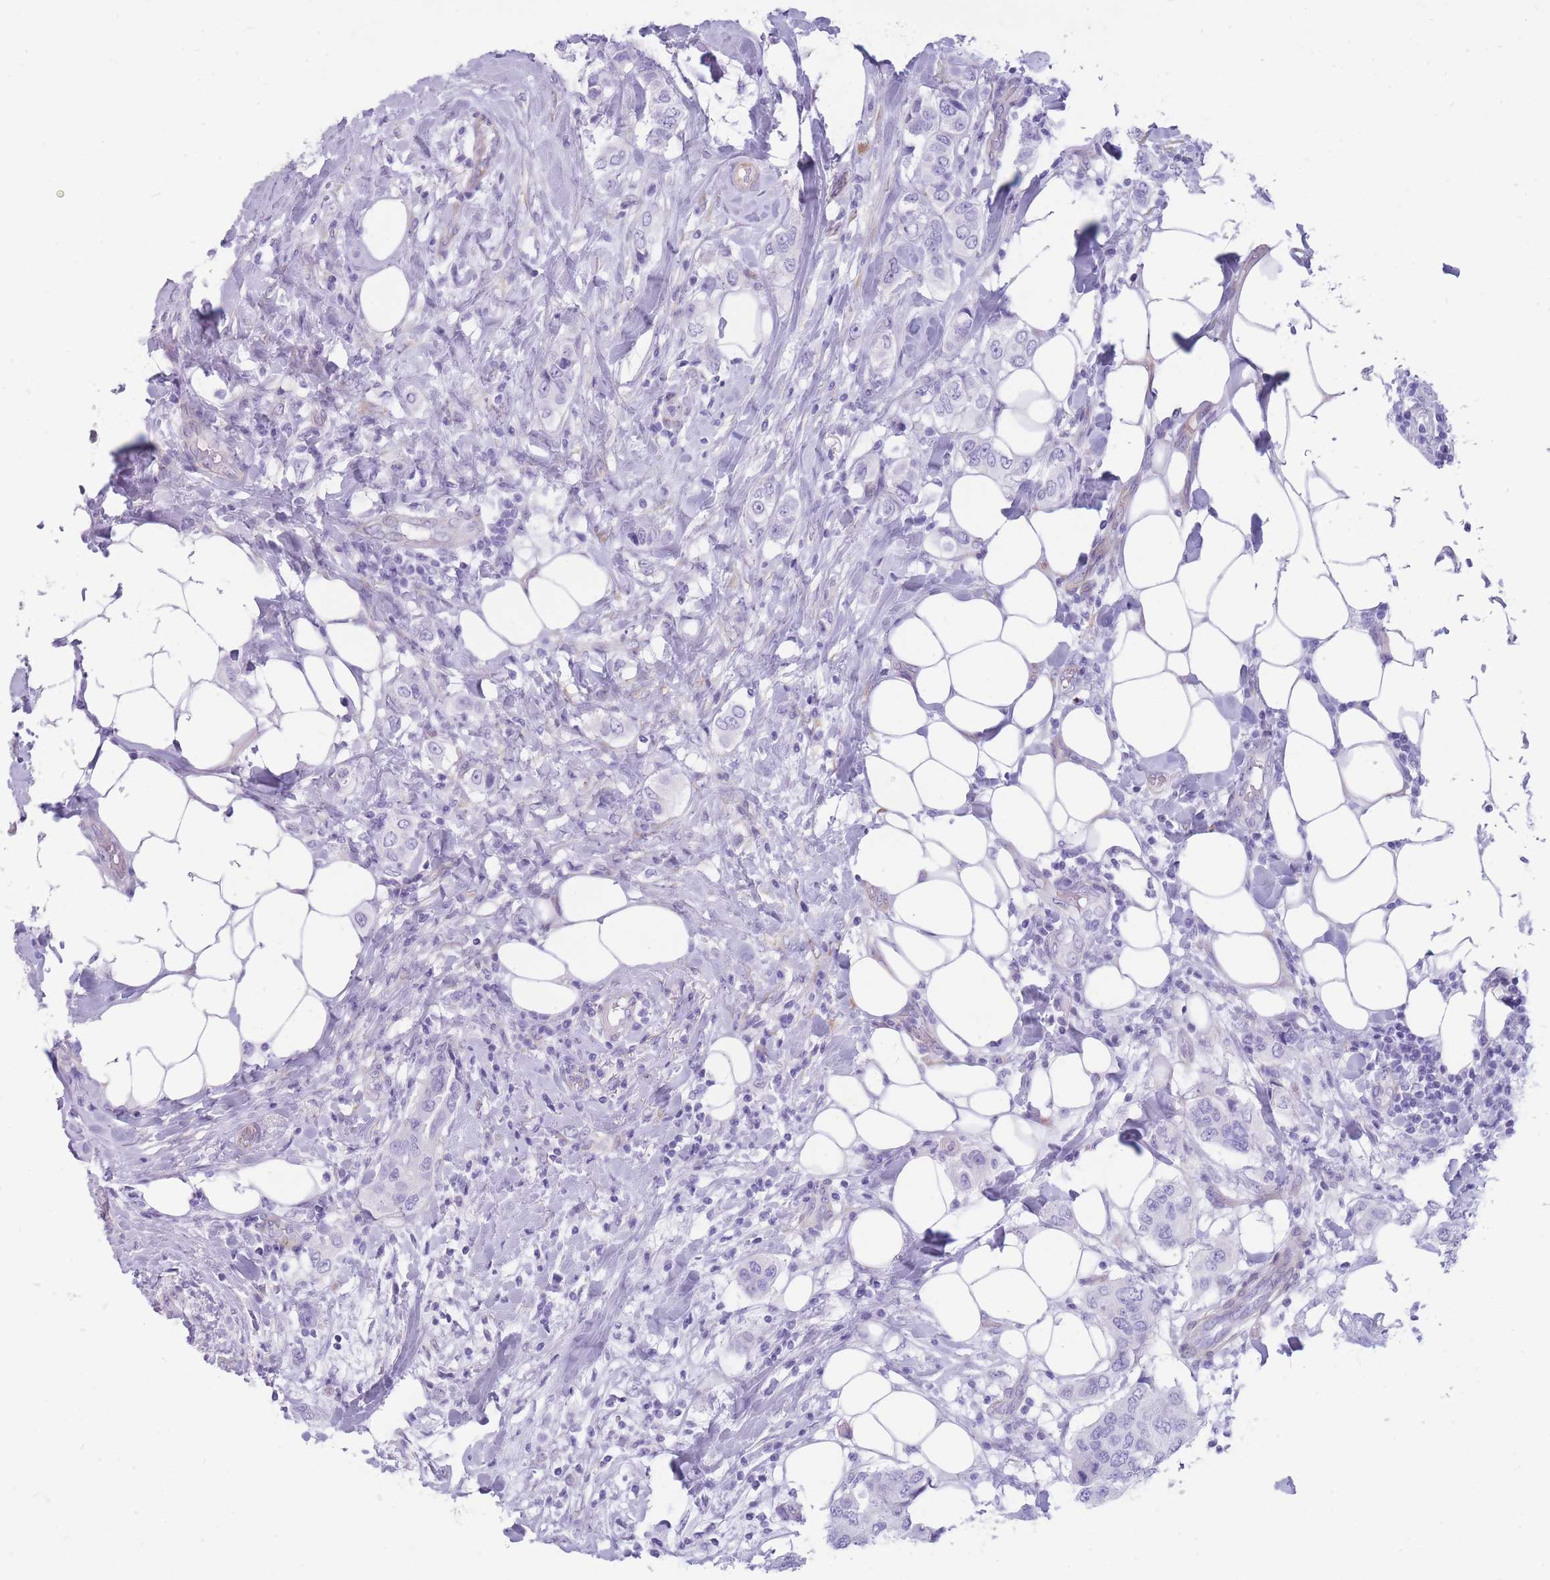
{"staining": {"intensity": "negative", "quantity": "none", "location": "none"}, "tissue": "breast cancer", "cell_type": "Tumor cells", "image_type": "cancer", "snomed": [{"axis": "morphology", "description": "Lobular carcinoma"}, {"axis": "topography", "description": "Breast"}], "caption": "Tumor cells show no significant positivity in breast cancer. The staining was performed using DAB to visualize the protein expression in brown, while the nuclei were stained in blue with hematoxylin (Magnification: 20x).", "gene": "MTSS2", "patient": {"sex": "female", "age": 51}}